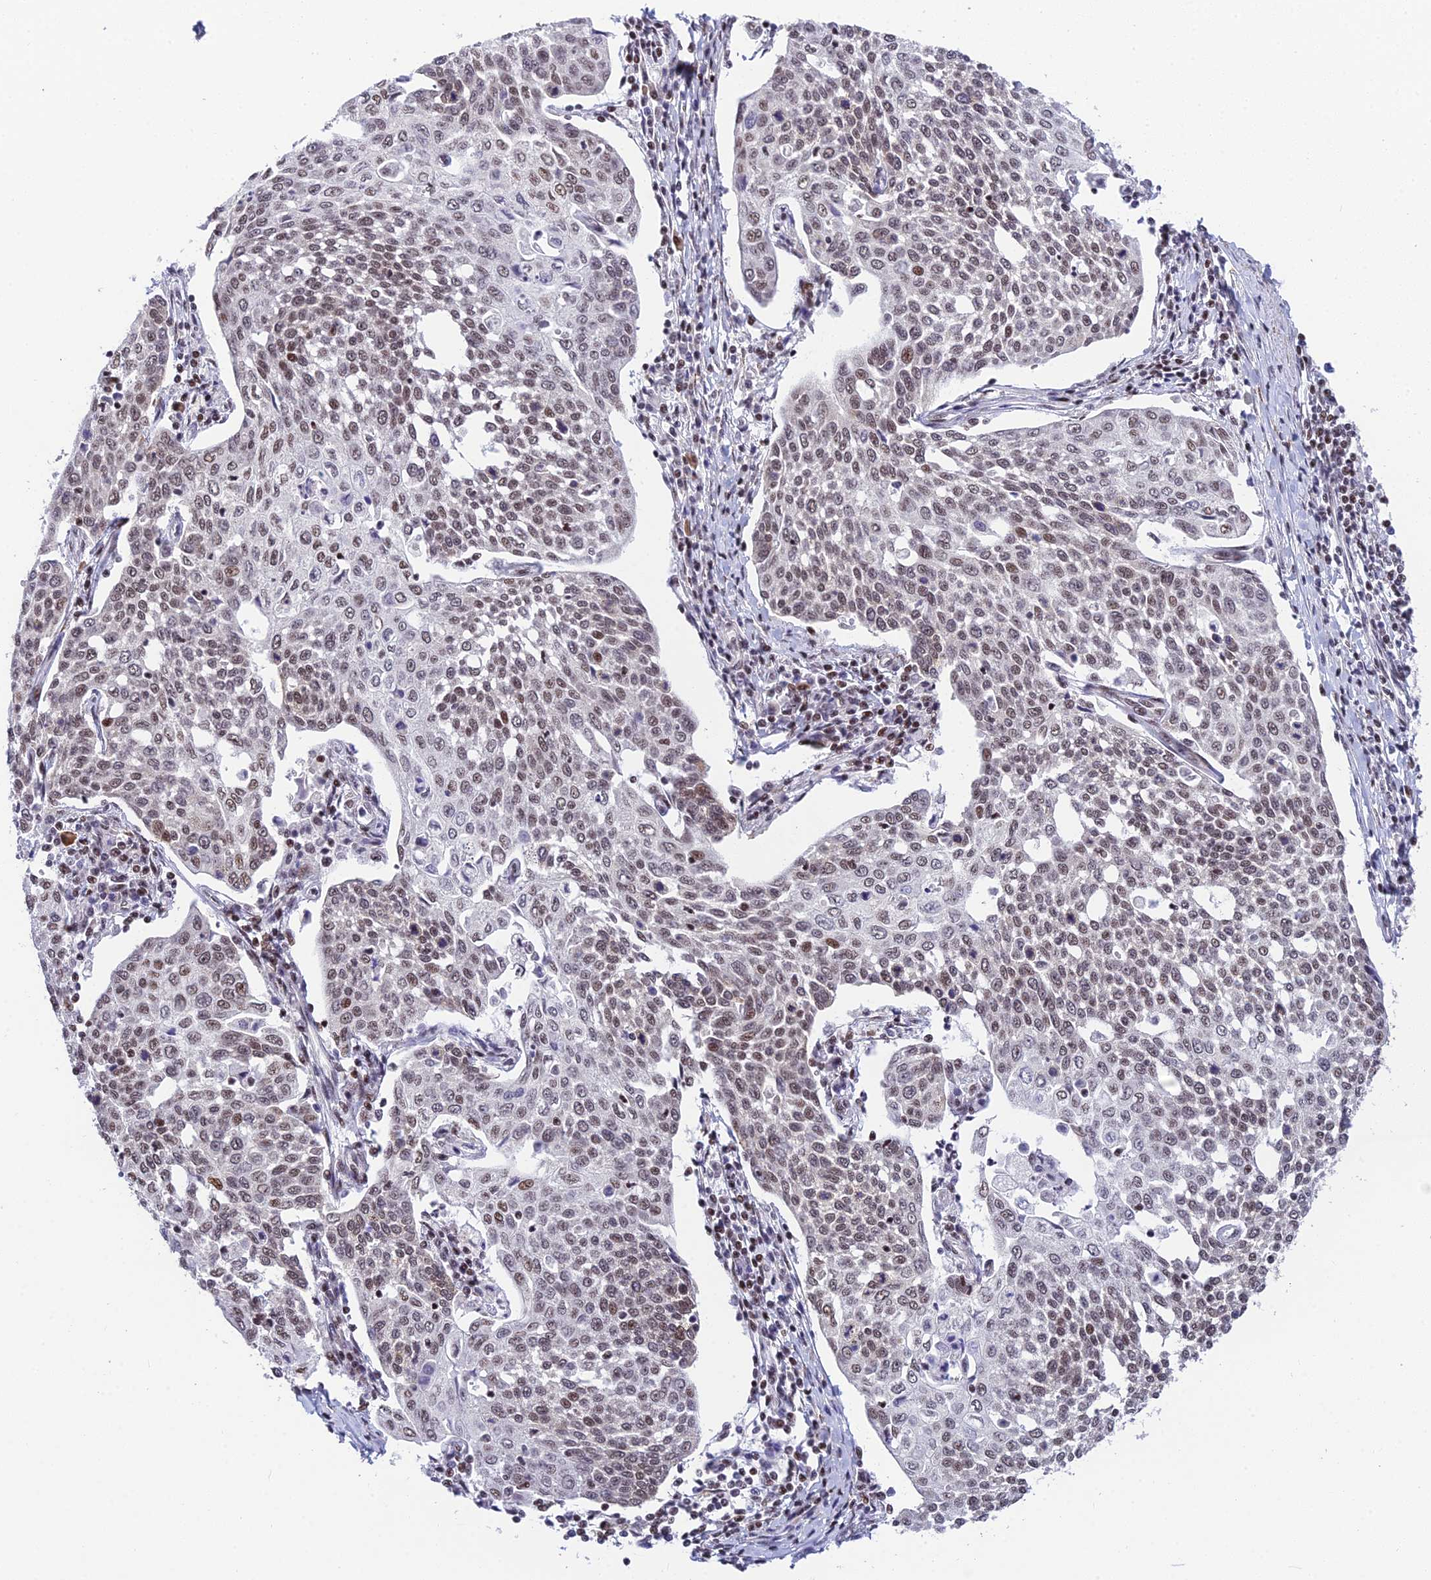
{"staining": {"intensity": "weak", "quantity": ">75%", "location": "nuclear"}, "tissue": "cervical cancer", "cell_type": "Tumor cells", "image_type": "cancer", "snomed": [{"axis": "morphology", "description": "Squamous cell carcinoma, NOS"}, {"axis": "topography", "description": "Cervix"}], "caption": "Cervical squamous cell carcinoma stained with DAB (3,3'-diaminobenzidine) immunohistochemistry exhibits low levels of weak nuclear positivity in approximately >75% of tumor cells.", "gene": "USP22", "patient": {"sex": "female", "age": 34}}